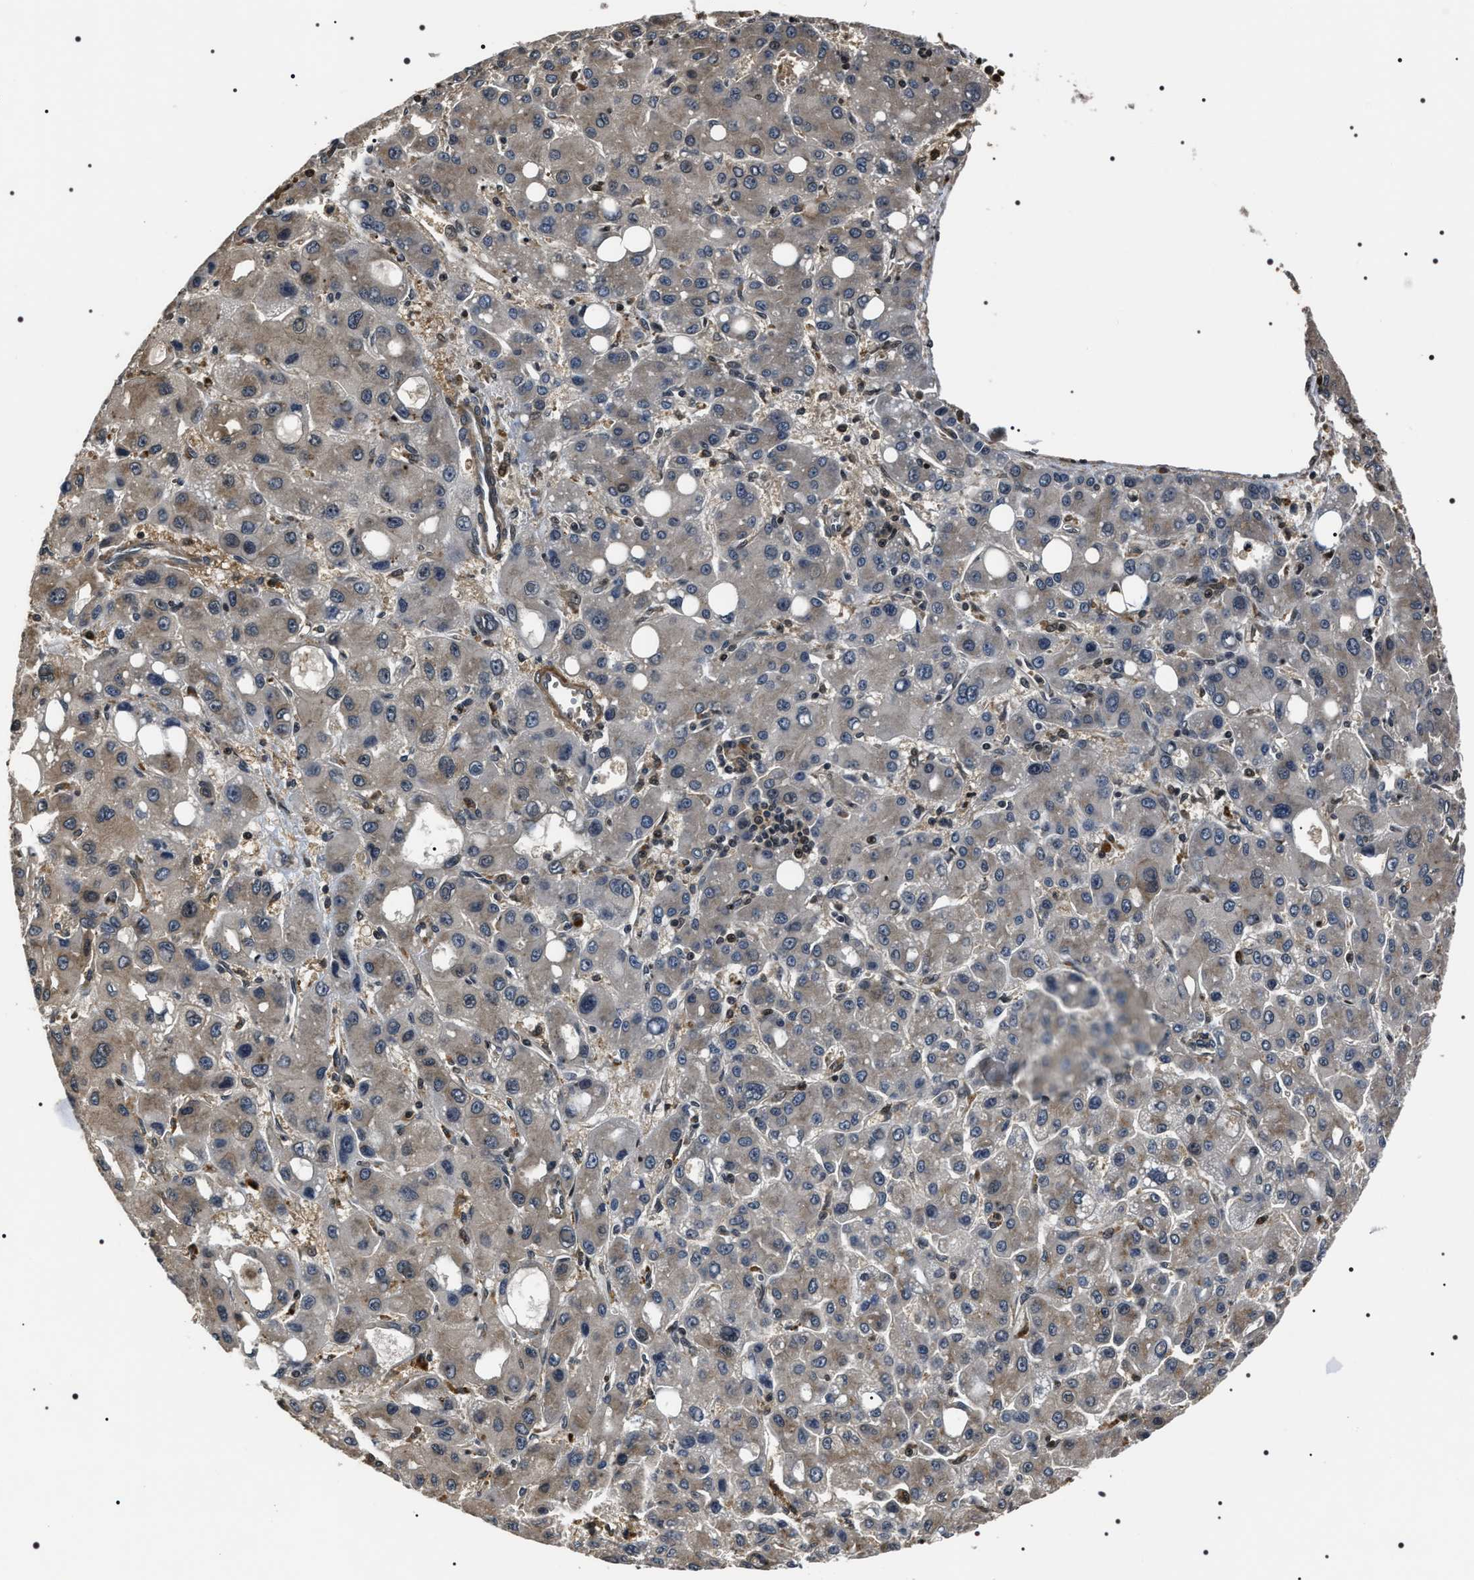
{"staining": {"intensity": "weak", "quantity": "<25%", "location": "cytoplasmic/membranous"}, "tissue": "liver cancer", "cell_type": "Tumor cells", "image_type": "cancer", "snomed": [{"axis": "morphology", "description": "Carcinoma, Hepatocellular, NOS"}, {"axis": "topography", "description": "Liver"}], "caption": "IHC photomicrograph of neoplastic tissue: liver cancer stained with DAB exhibits no significant protein positivity in tumor cells.", "gene": "ARHGAP22", "patient": {"sex": "male", "age": 55}}